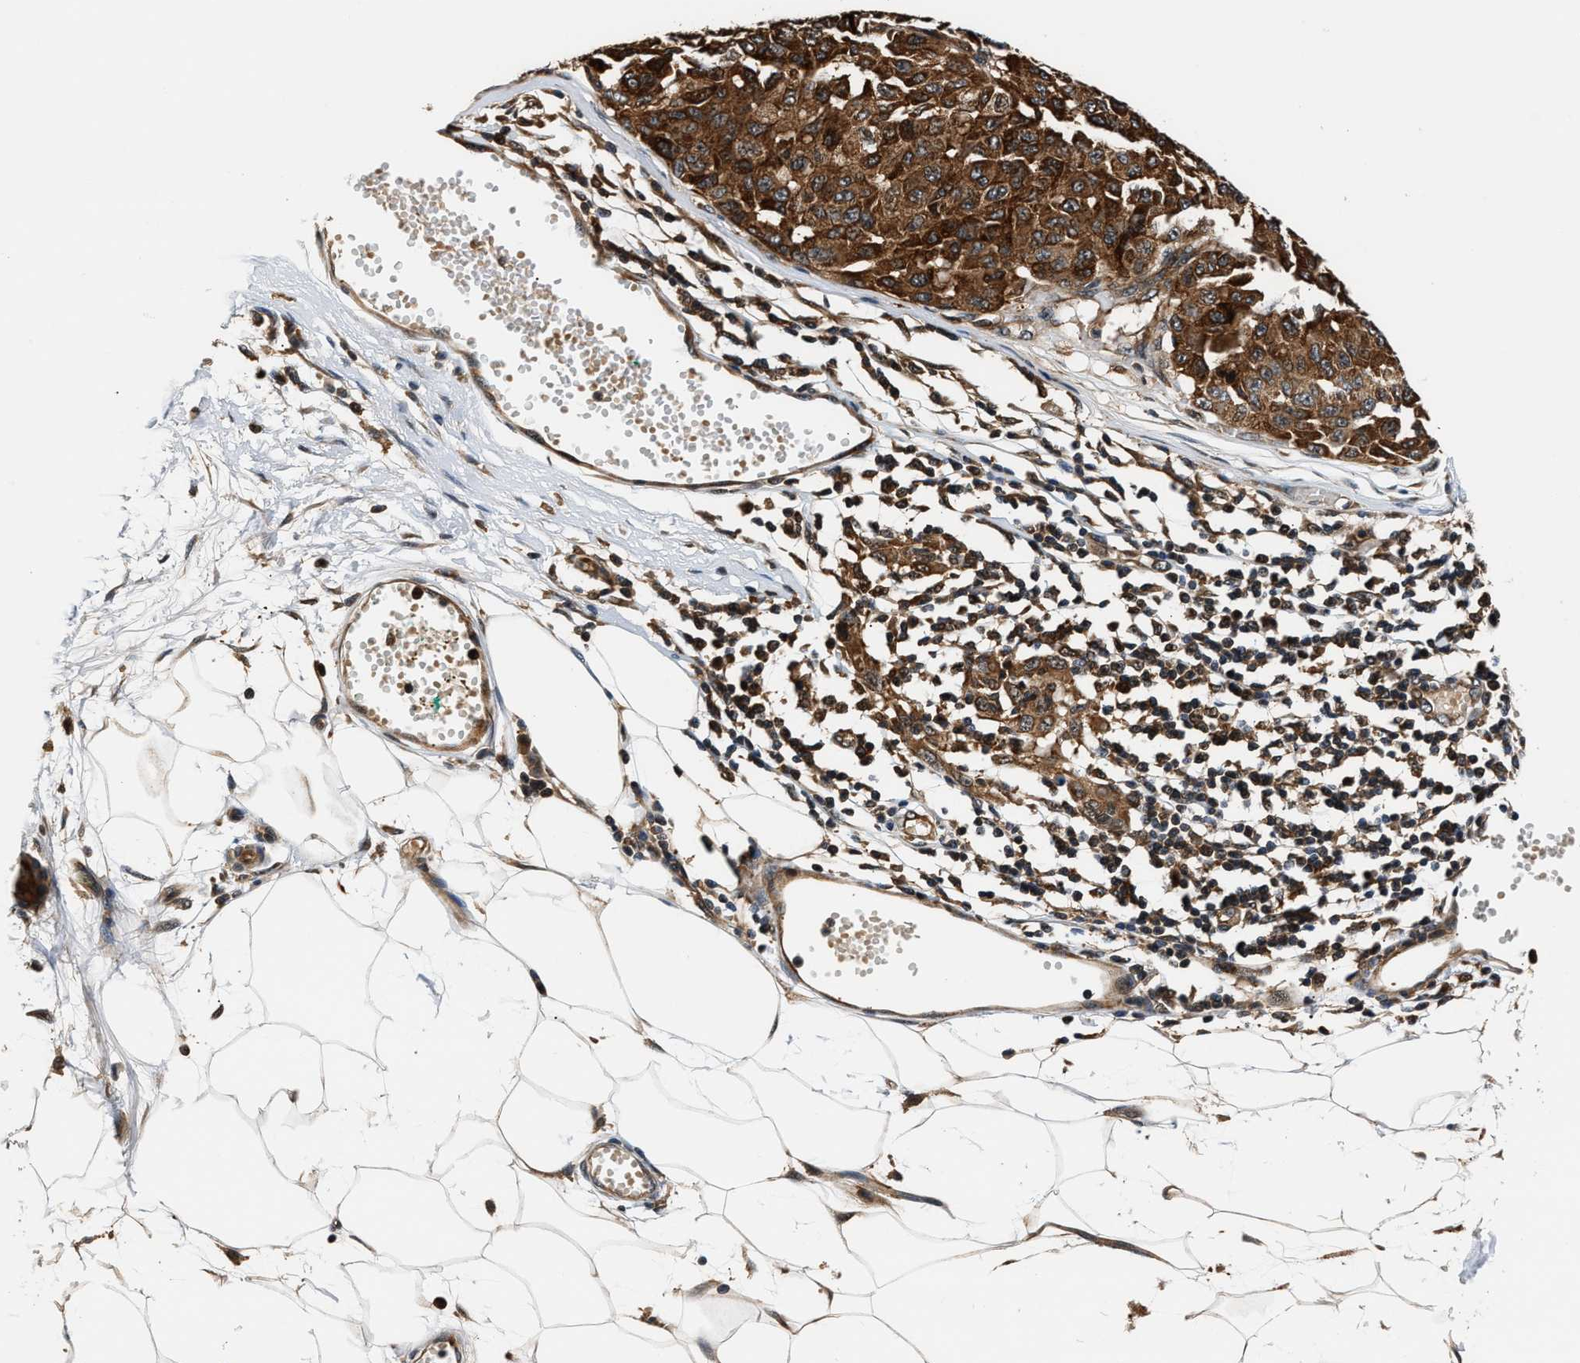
{"staining": {"intensity": "strong", "quantity": ">75%", "location": "cytoplasmic/membranous"}, "tissue": "melanoma", "cell_type": "Tumor cells", "image_type": "cancer", "snomed": [{"axis": "morphology", "description": "Normal tissue, NOS"}, {"axis": "morphology", "description": "Malignant melanoma, NOS"}, {"axis": "topography", "description": "Skin"}], "caption": "Strong cytoplasmic/membranous expression for a protein is present in approximately >75% of tumor cells of melanoma using IHC.", "gene": "TUT7", "patient": {"sex": "male", "age": 62}}